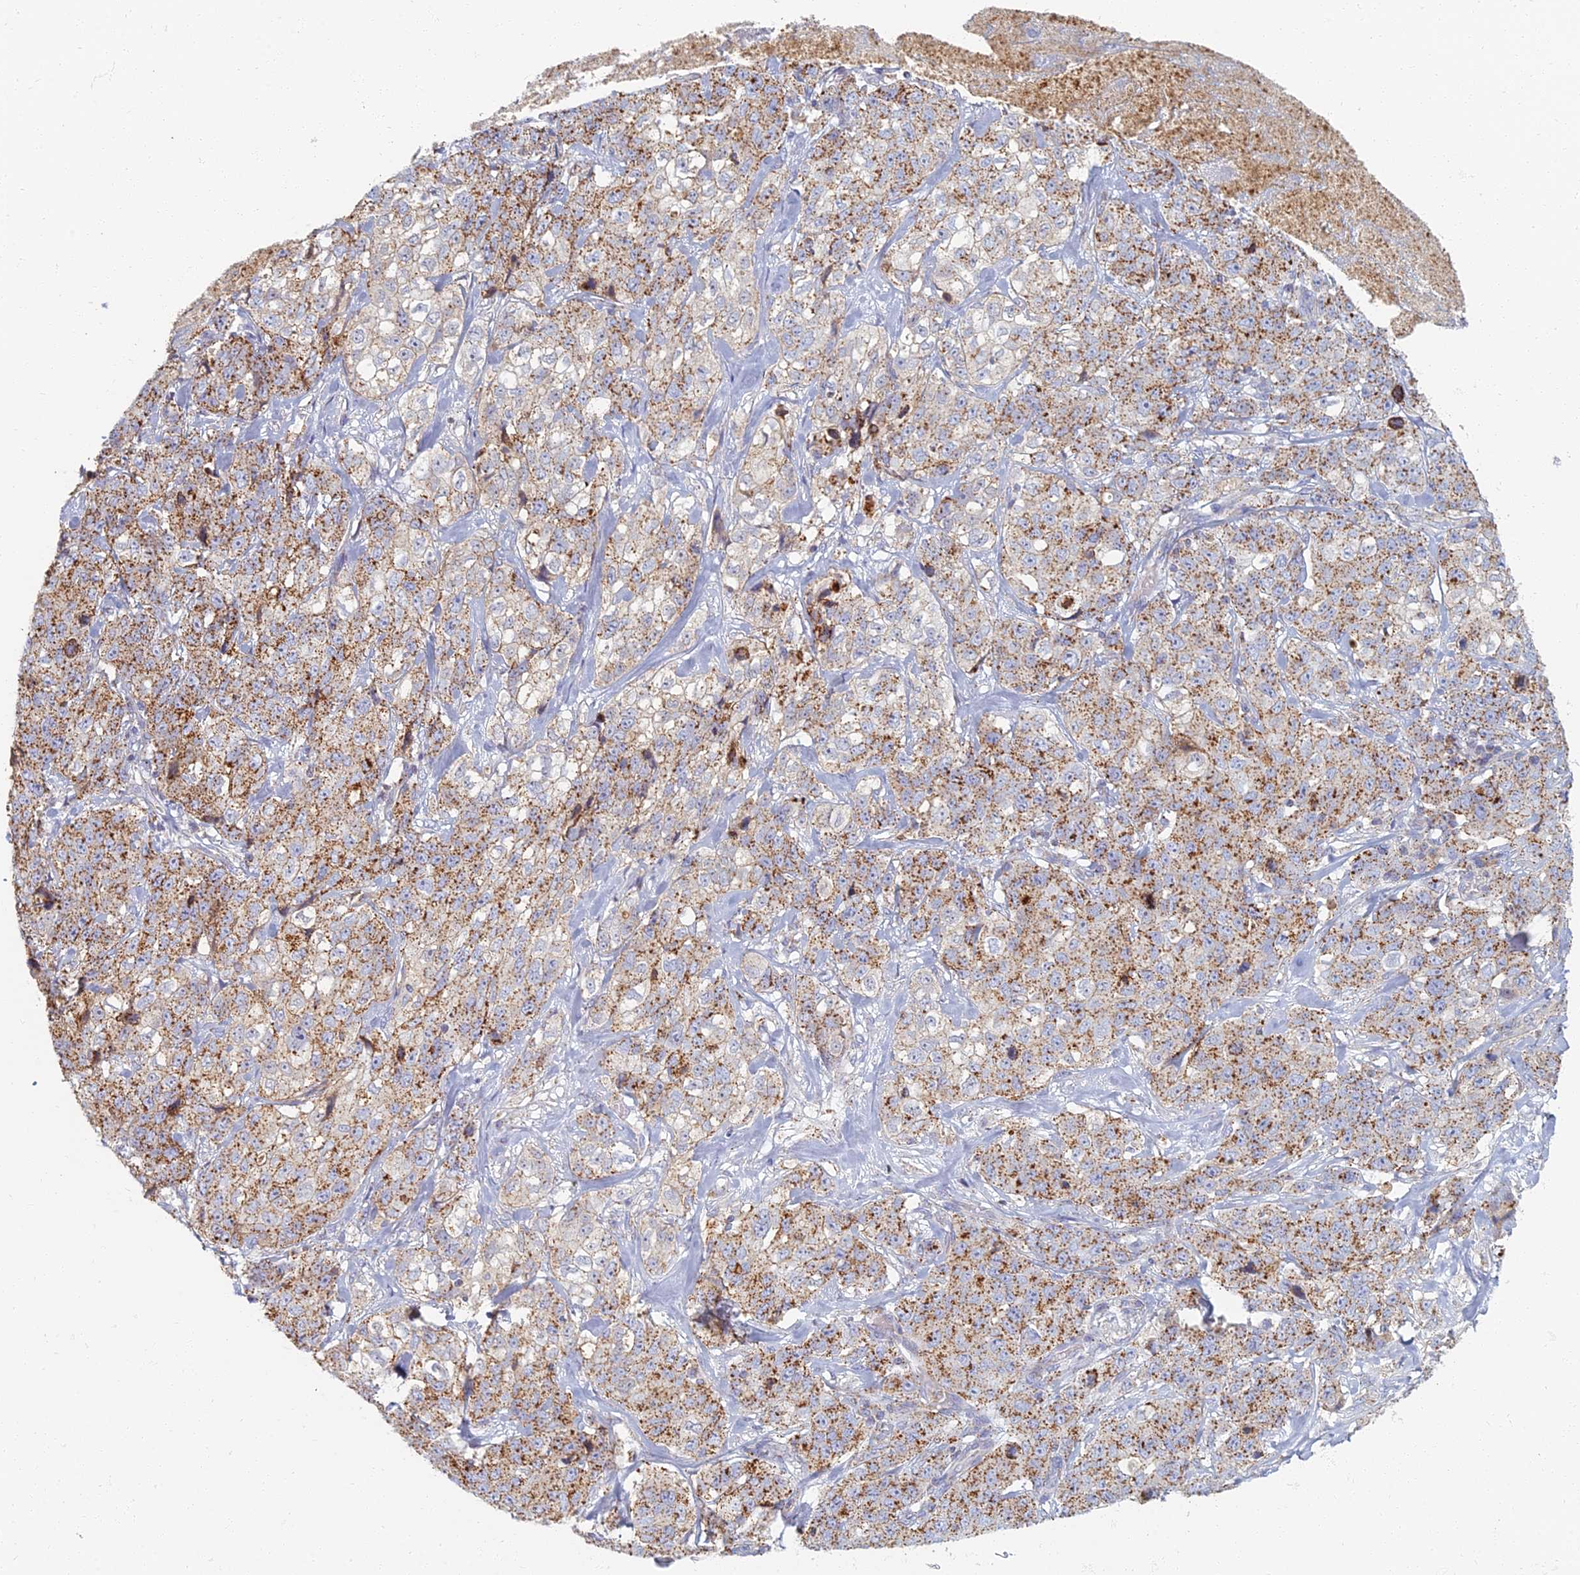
{"staining": {"intensity": "strong", "quantity": ">75%", "location": "cytoplasmic/membranous"}, "tissue": "stomach cancer", "cell_type": "Tumor cells", "image_type": "cancer", "snomed": [{"axis": "morphology", "description": "Adenocarcinoma, NOS"}, {"axis": "topography", "description": "Stomach"}], "caption": "Immunohistochemical staining of stomach cancer (adenocarcinoma) shows high levels of strong cytoplasmic/membranous expression in approximately >75% of tumor cells. Nuclei are stained in blue.", "gene": "CHMP4B", "patient": {"sex": "male", "age": 48}}